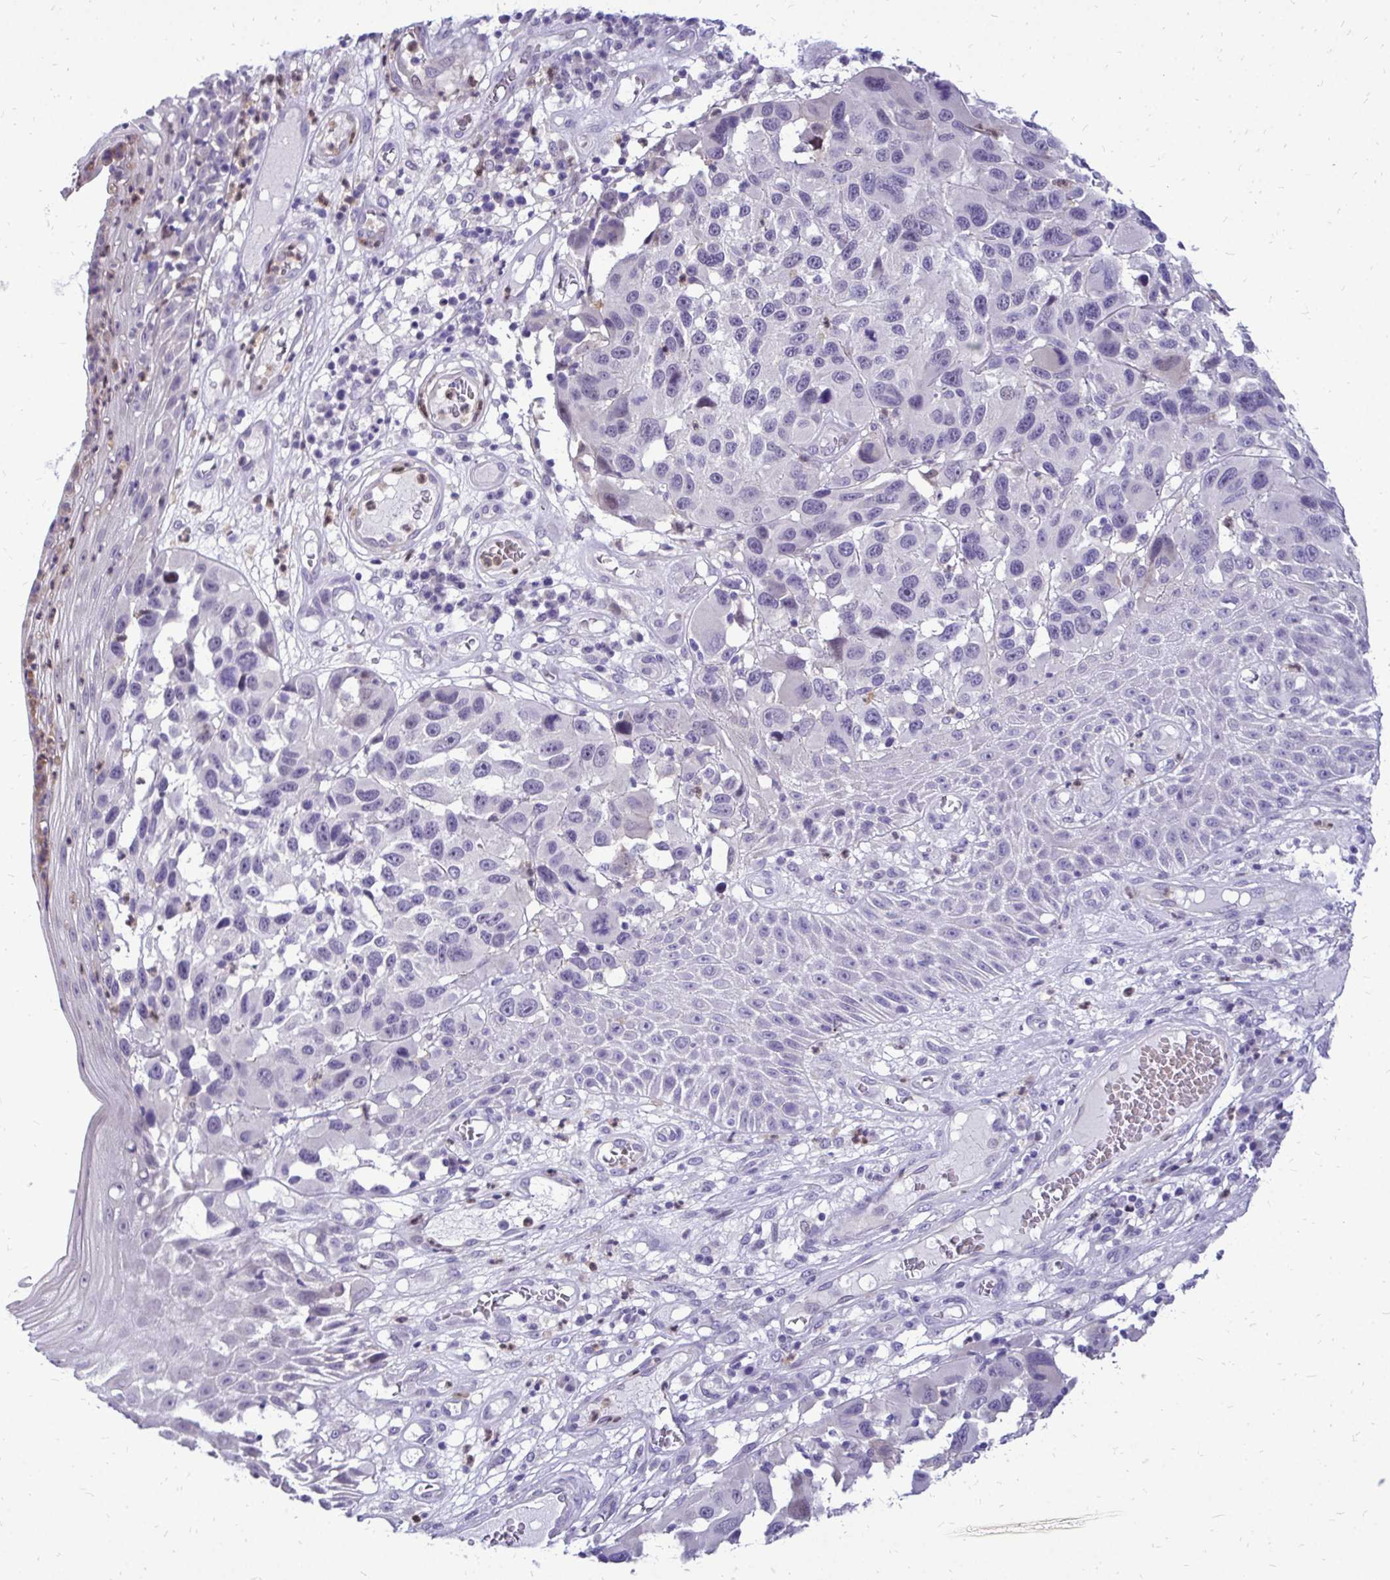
{"staining": {"intensity": "negative", "quantity": "none", "location": "none"}, "tissue": "melanoma", "cell_type": "Tumor cells", "image_type": "cancer", "snomed": [{"axis": "morphology", "description": "Malignant melanoma, NOS"}, {"axis": "topography", "description": "Skin"}], "caption": "The IHC micrograph has no significant staining in tumor cells of malignant melanoma tissue. Brightfield microscopy of immunohistochemistry stained with DAB (brown) and hematoxylin (blue), captured at high magnification.", "gene": "ZSWIM9", "patient": {"sex": "male", "age": 53}}